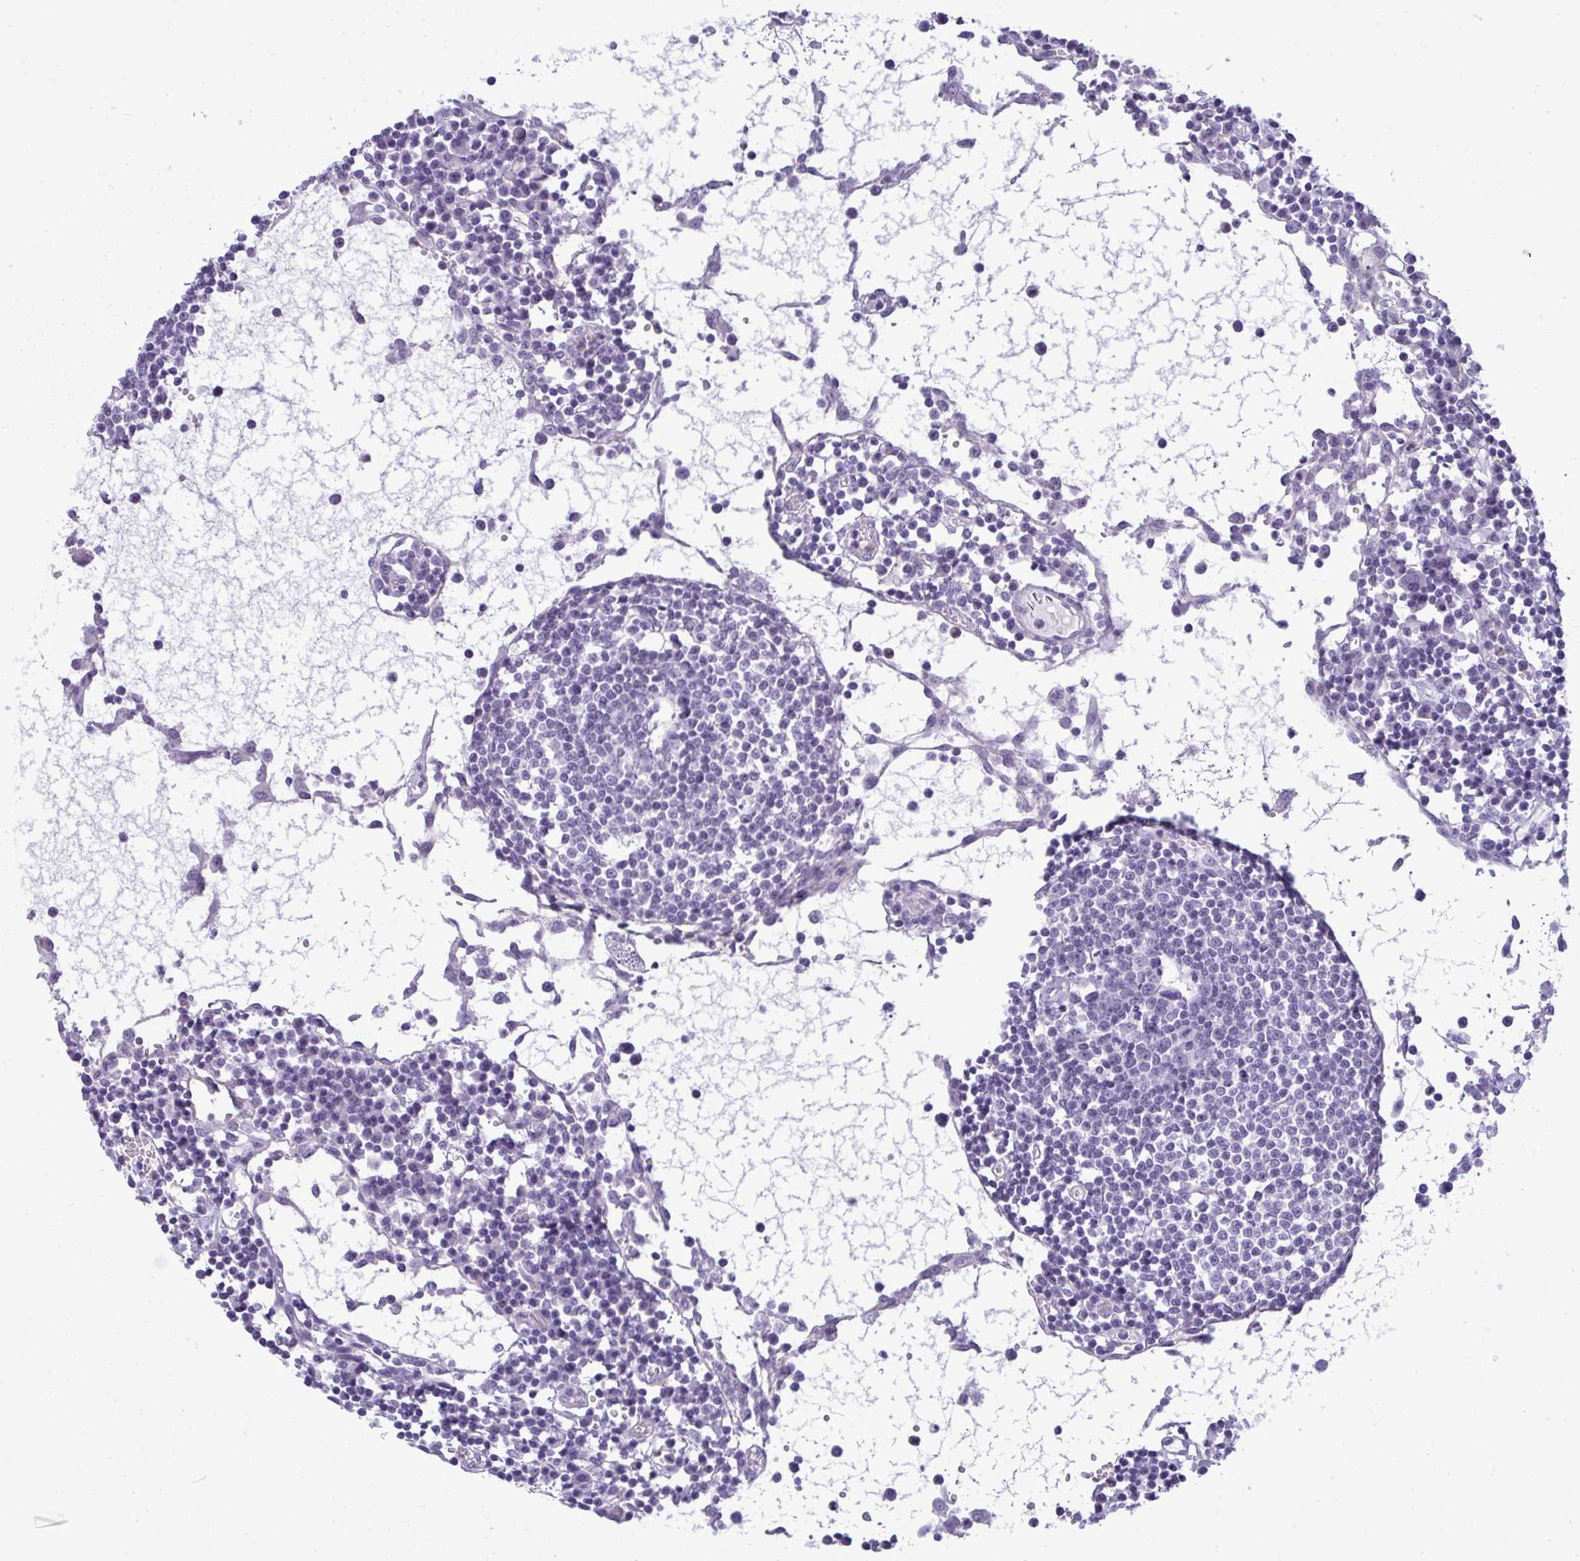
{"staining": {"intensity": "negative", "quantity": "none", "location": "none"}, "tissue": "lymph node", "cell_type": "Germinal center cells", "image_type": "normal", "snomed": [{"axis": "morphology", "description": "Normal tissue, NOS"}, {"axis": "topography", "description": "Lymph node"}], "caption": "Immunohistochemistry micrograph of normal lymph node: human lymph node stained with DAB shows no significant protein positivity in germinal center cells.", "gene": "MYH10", "patient": {"sex": "female", "age": 78}}